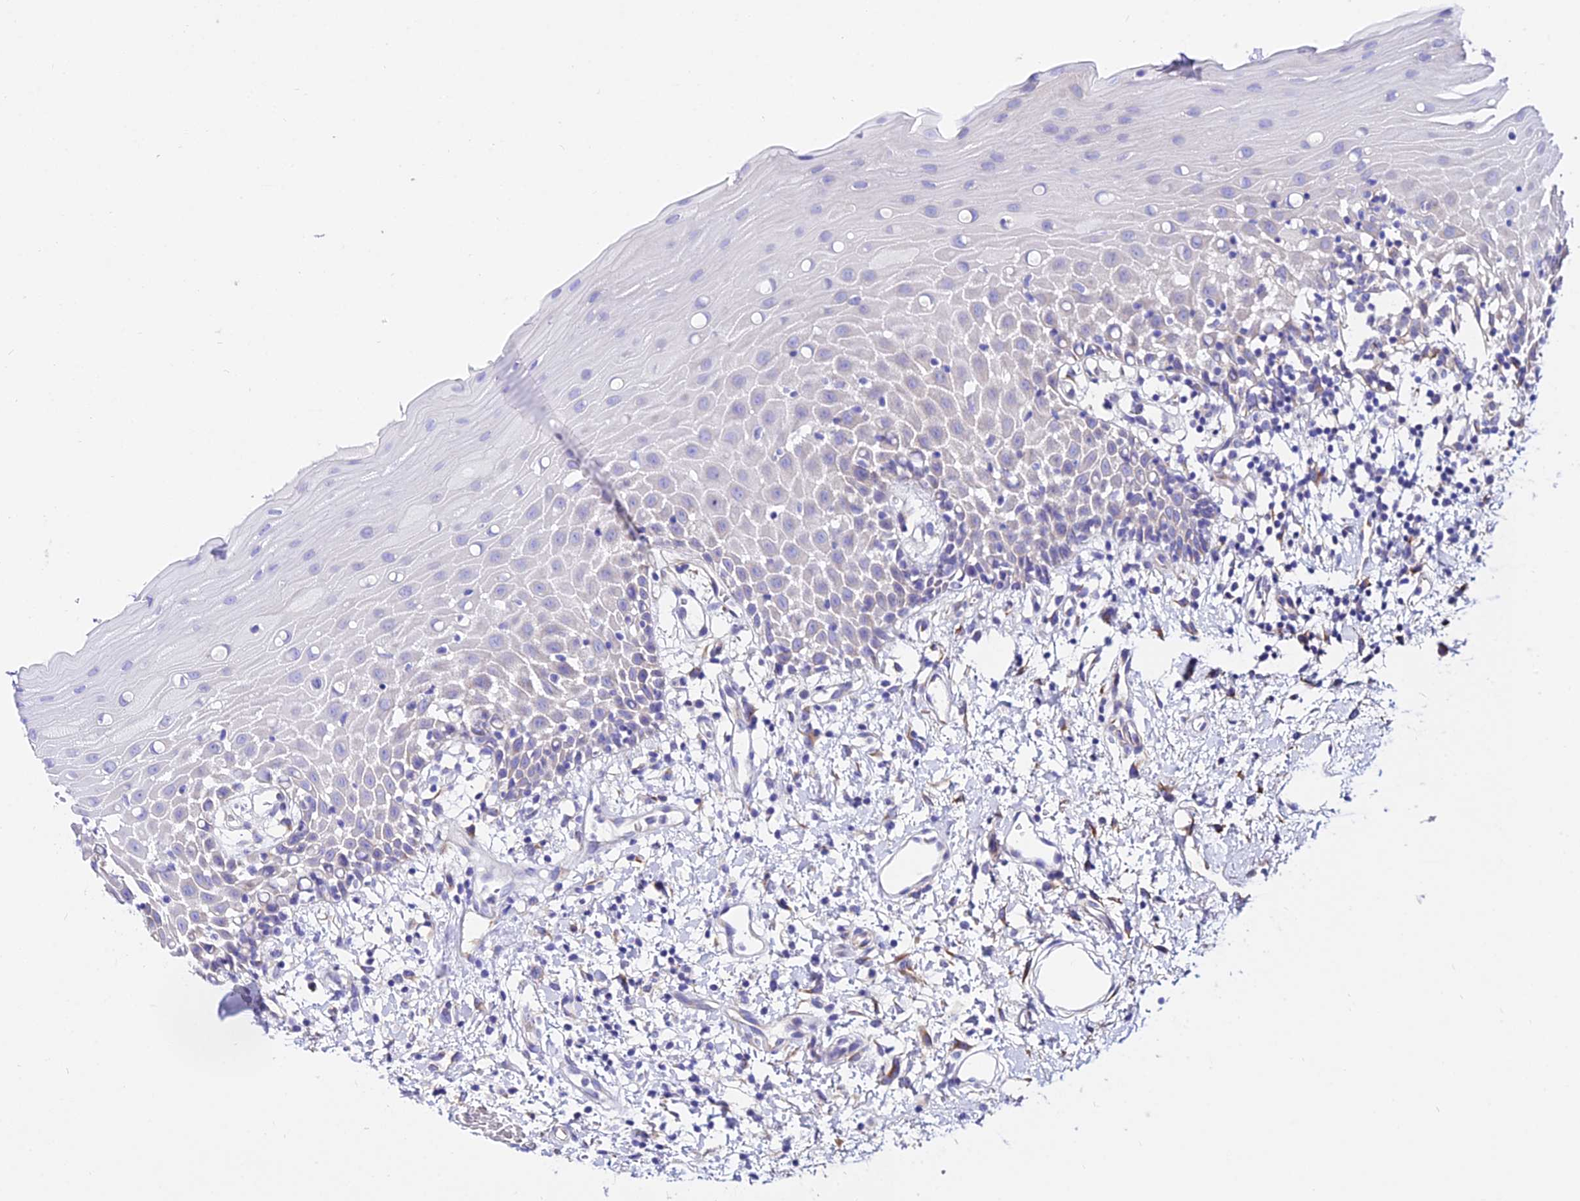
{"staining": {"intensity": "moderate", "quantity": "<25%", "location": "cytoplasmic/membranous"}, "tissue": "oral mucosa", "cell_type": "Squamous epithelial cells", "image_type": "normal", "snomed": [{"axis": "morphology", "description": "Normal tissue, NOS"}, {"axis": "topography", "description": "Oral tissue"}], "caption": "Immunohistochemistry photomicrograph of benign human oral mucosa stained for a protein (brown), which reveals low levels of moderate cytoplasmic/membranous positivity in approximately <25% of squamous epithelial cells.", "gene": "TUBA1A", "patient": {"sex": "female", "age": 70}}